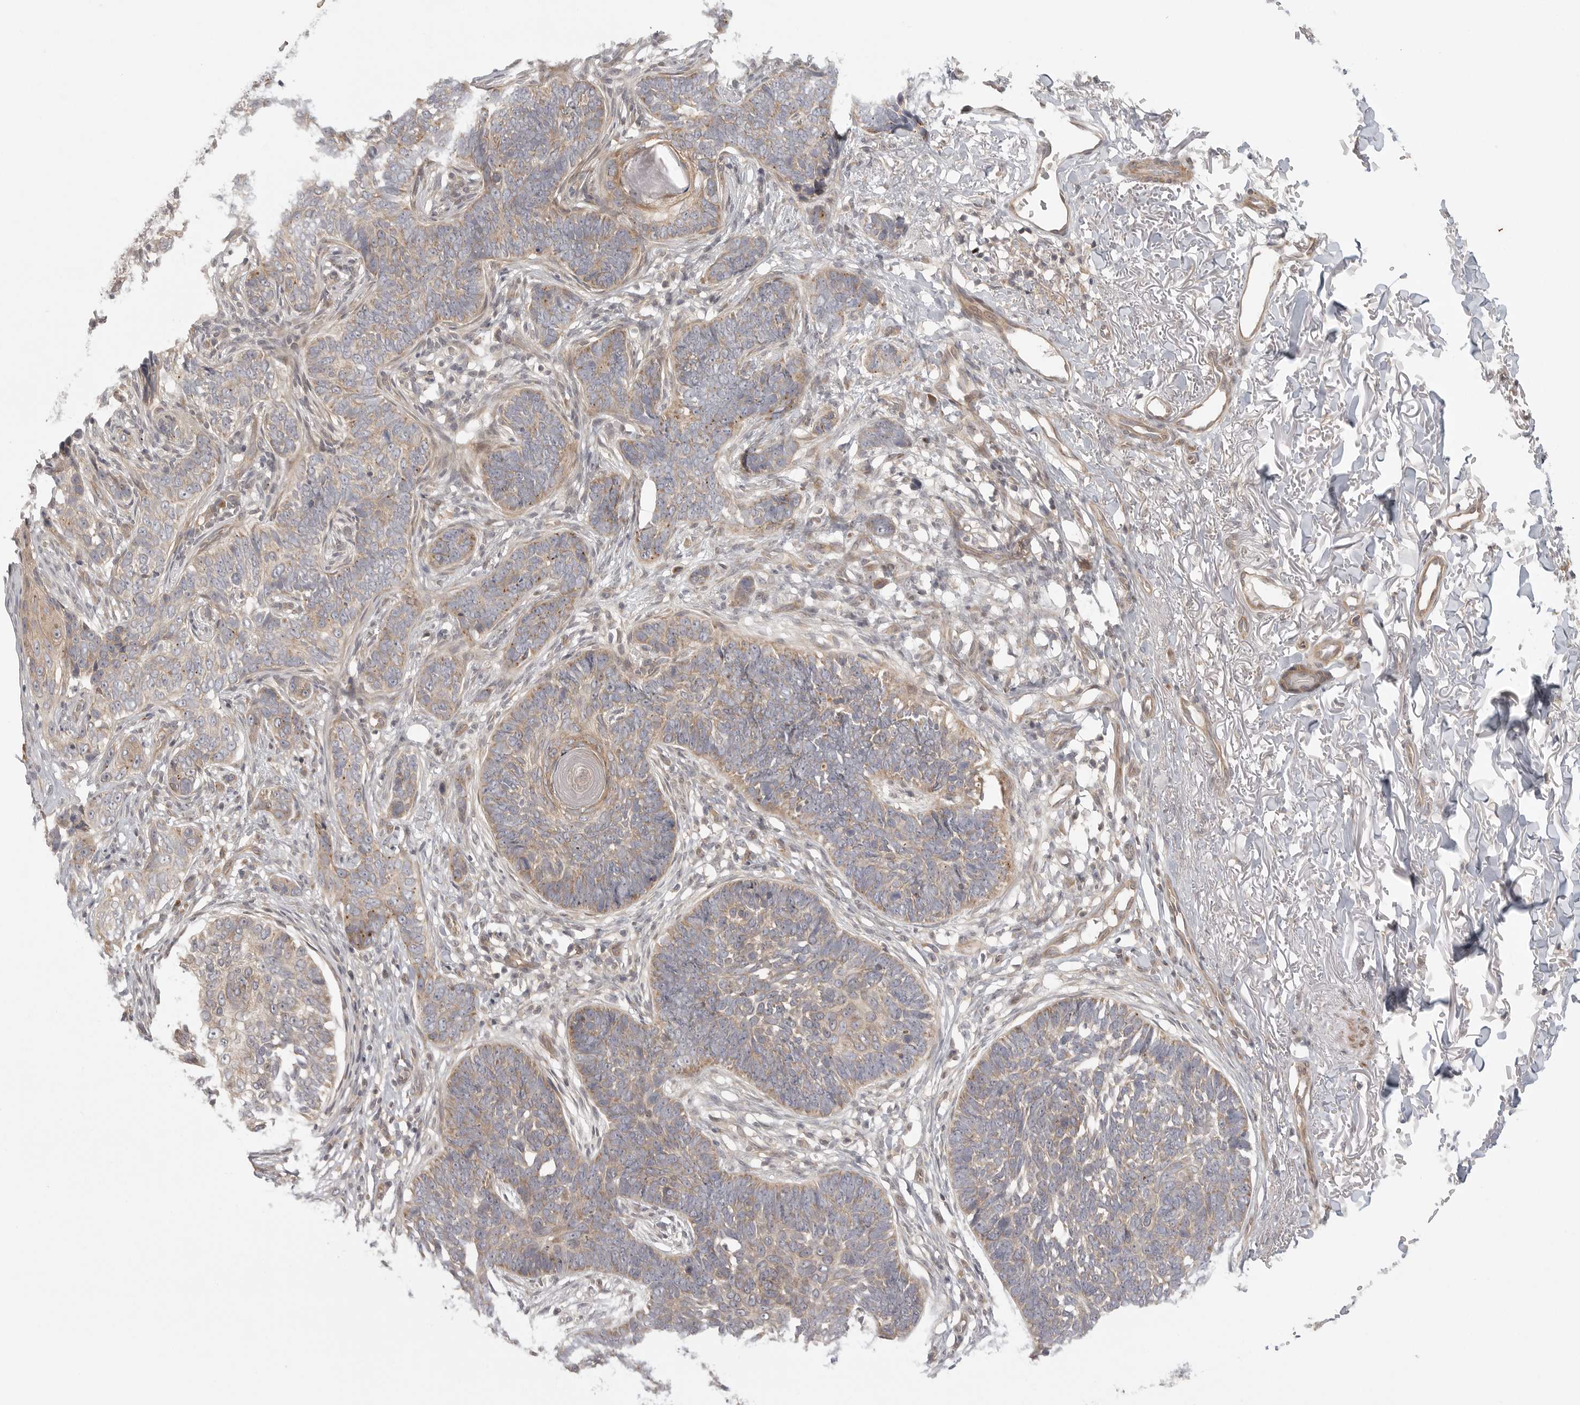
{"staining": {"intensity": "weak", "quantity": ">75%", "location": "cytoplasmic/membranous"}, "tissue": "skin cancer", "cell_type": "Tumor cells", "image_type": "cancer", "snomed": [{"axis": "morphology", "description": "Normal tissue, NOS"}, {"axis": "morphology", "description": "Basal cell carcinoma"}, {"axis": "topography", "description": "Skin"}], "caption": "Brown immunohistochemical staining in human skin basal cell carcinoma displays weak cytoplasmic/membranous expression in about >75% of tumor cells. The staining was performed using DAB (3,3'-diaminobenzidine) to visualize the protein expression in brown, while the nuclei were stained in blue with hematoxylin (Magnification: 20x).", "gene": "CCPG1", "patient": {"sex": "male", "age": 77}}